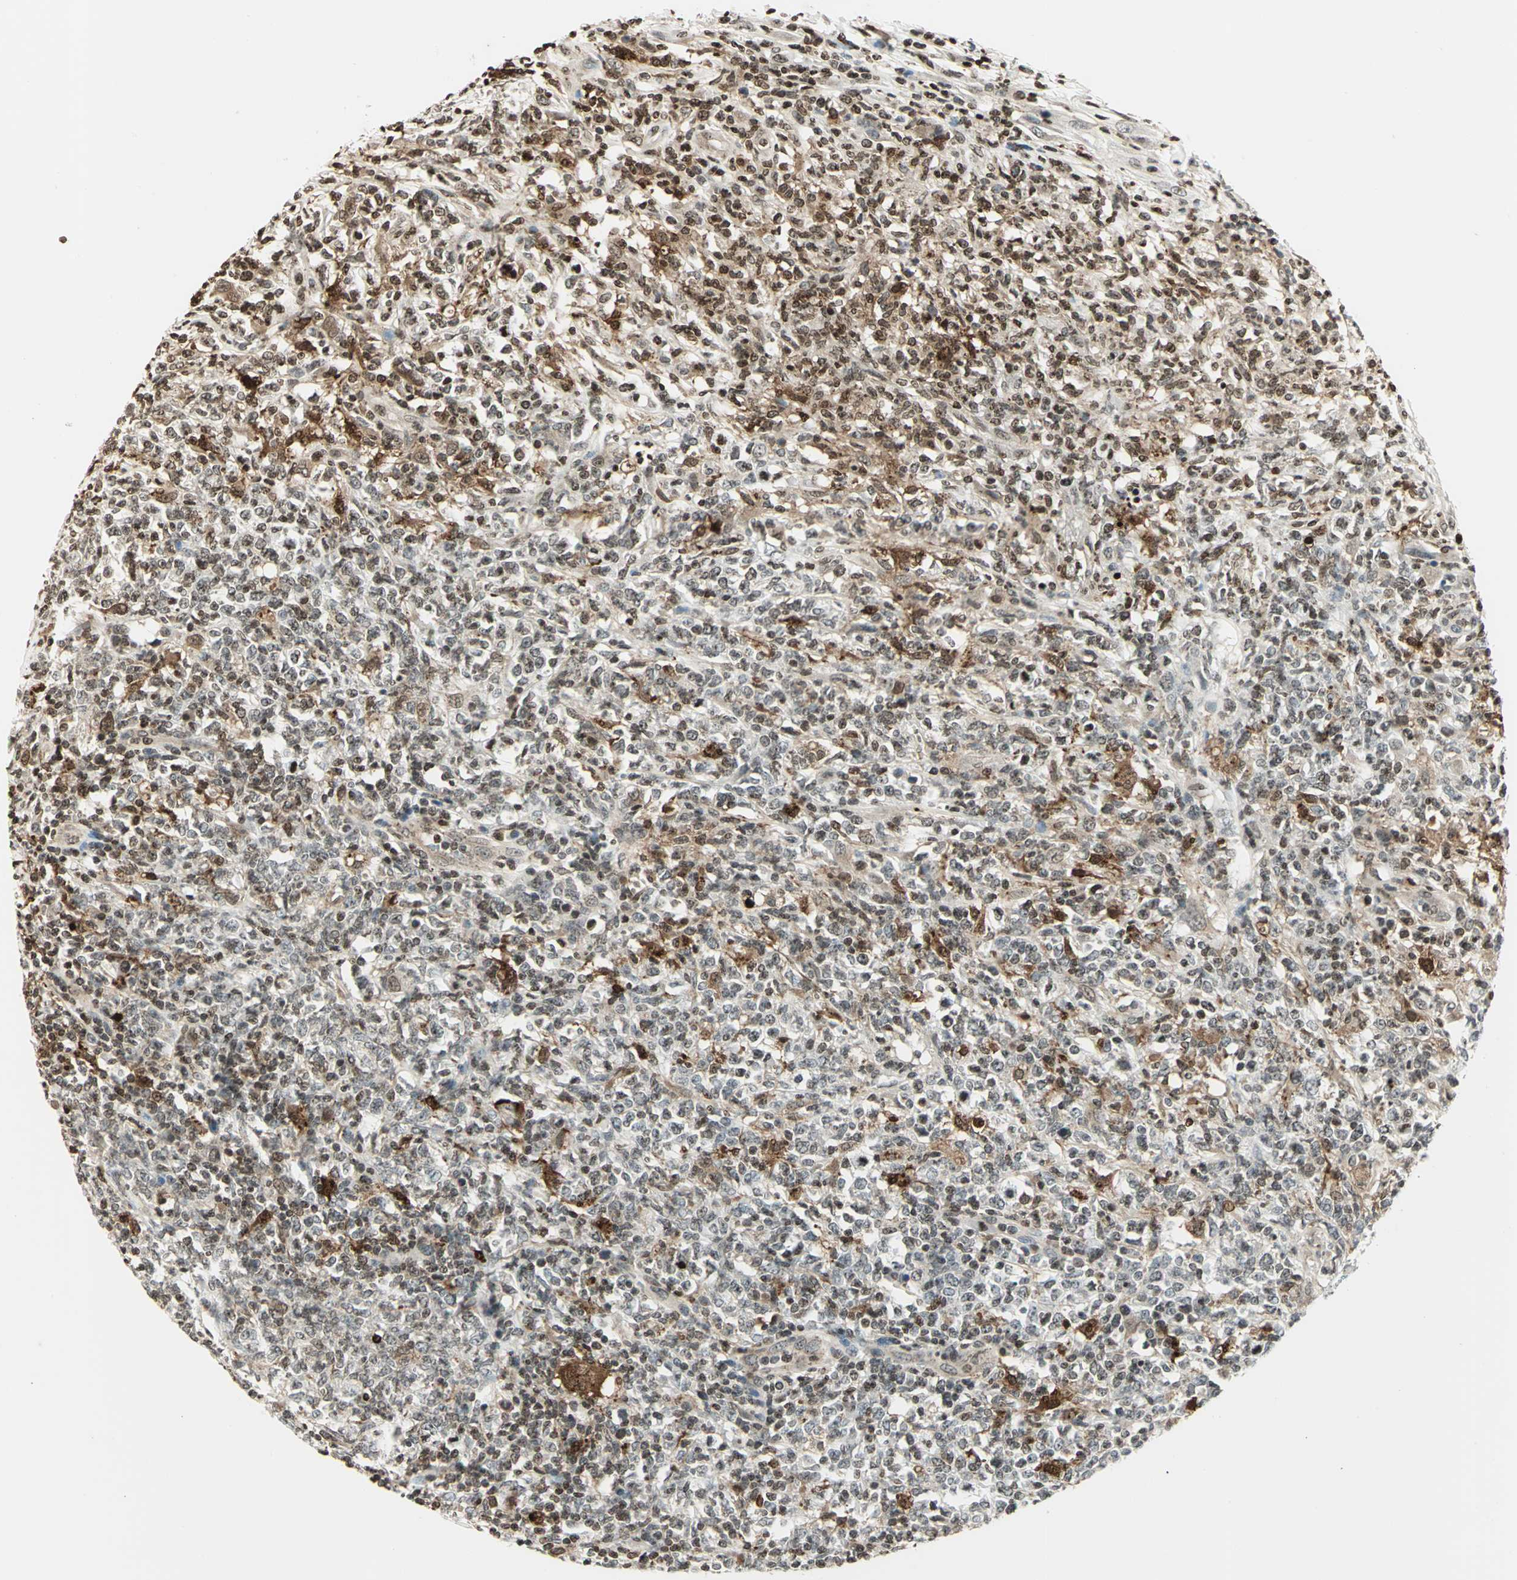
{"staining": {"intensity": "moderate", "quantity": "25%-75%", "location": "cytoplasmic/membranous,nuclear"}, "tissue": "lymphoma", "cell_type": "Tumor cells", "image_type": "cancer", "snomed": [{"axis": "morphology", "description": "Malignant lymphoma, non-Hodgkin's type, High grade"}, {"axis": "topography", "description": "Lymph node"}], "caption": "The immunohistochemical stain shows moderate cytoplasmic/membranous and nuclear staining in tumor cells of malignant lymphoma, non-Hodgkin's type (high-grade) tissue.", "gene": "LGALS3", "patient": {"sex": "female", "age": 84}}